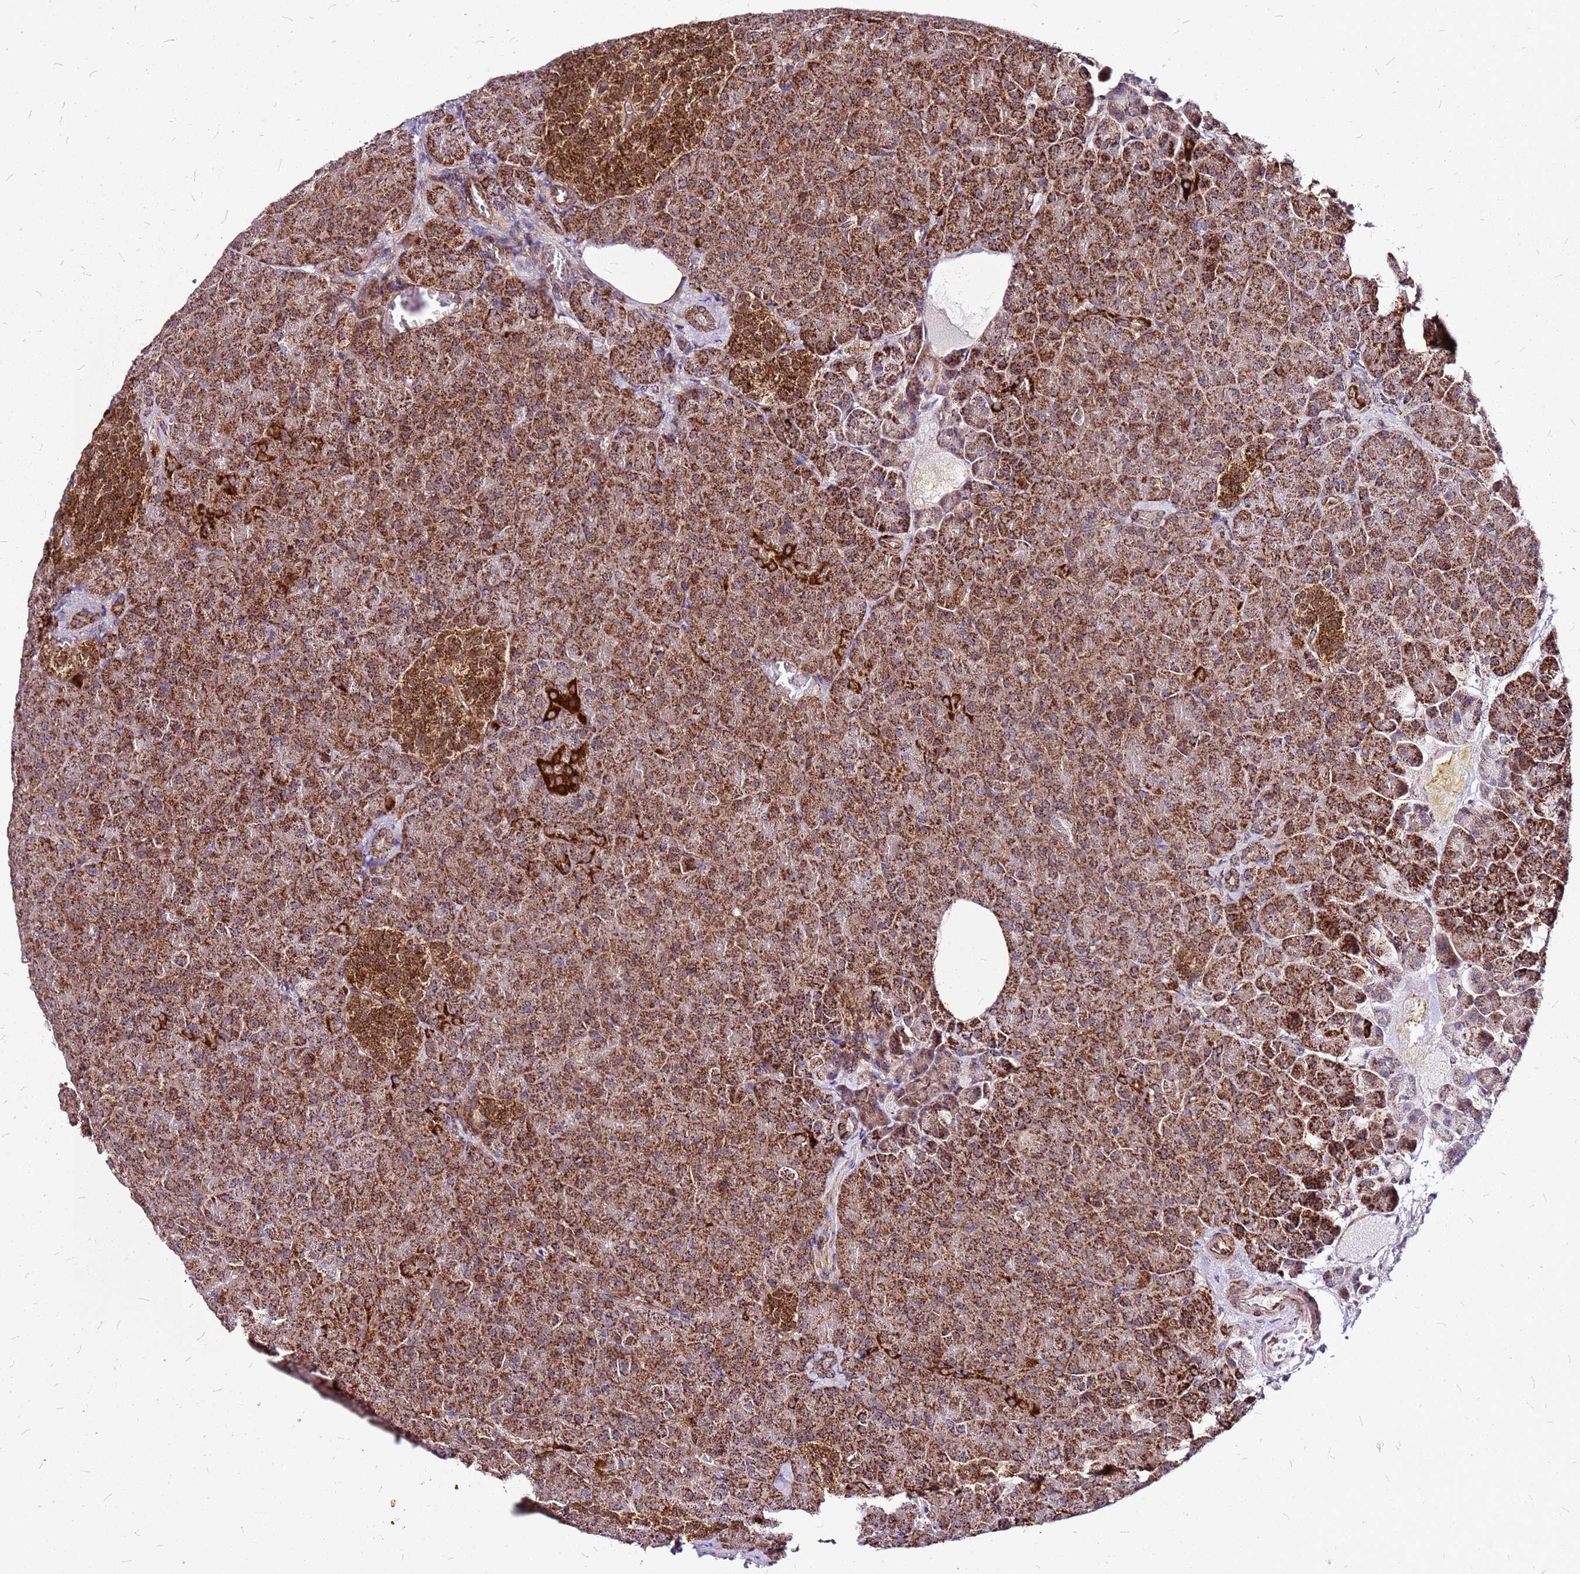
{"staining": {"intensity": "strong", "quantity": ">75%", "location": "cytoplasmic/membranous"}, "tissue": "pancreas", "cell_type": "Exocrine glandular cells", "image_type": "normal", "snomed": [{"axis": "morphology", "description": "Normal tissue, NOS"}, {"axis": "topography", "description": "Pancreas"}], "caption": "Unremarkable pancreas shows strong cytoplasmic/membranous staining in about >75% of exocrine glandular cells.", "gene": "OR51T1", "patient": {"sex": "female", "age": 74}}